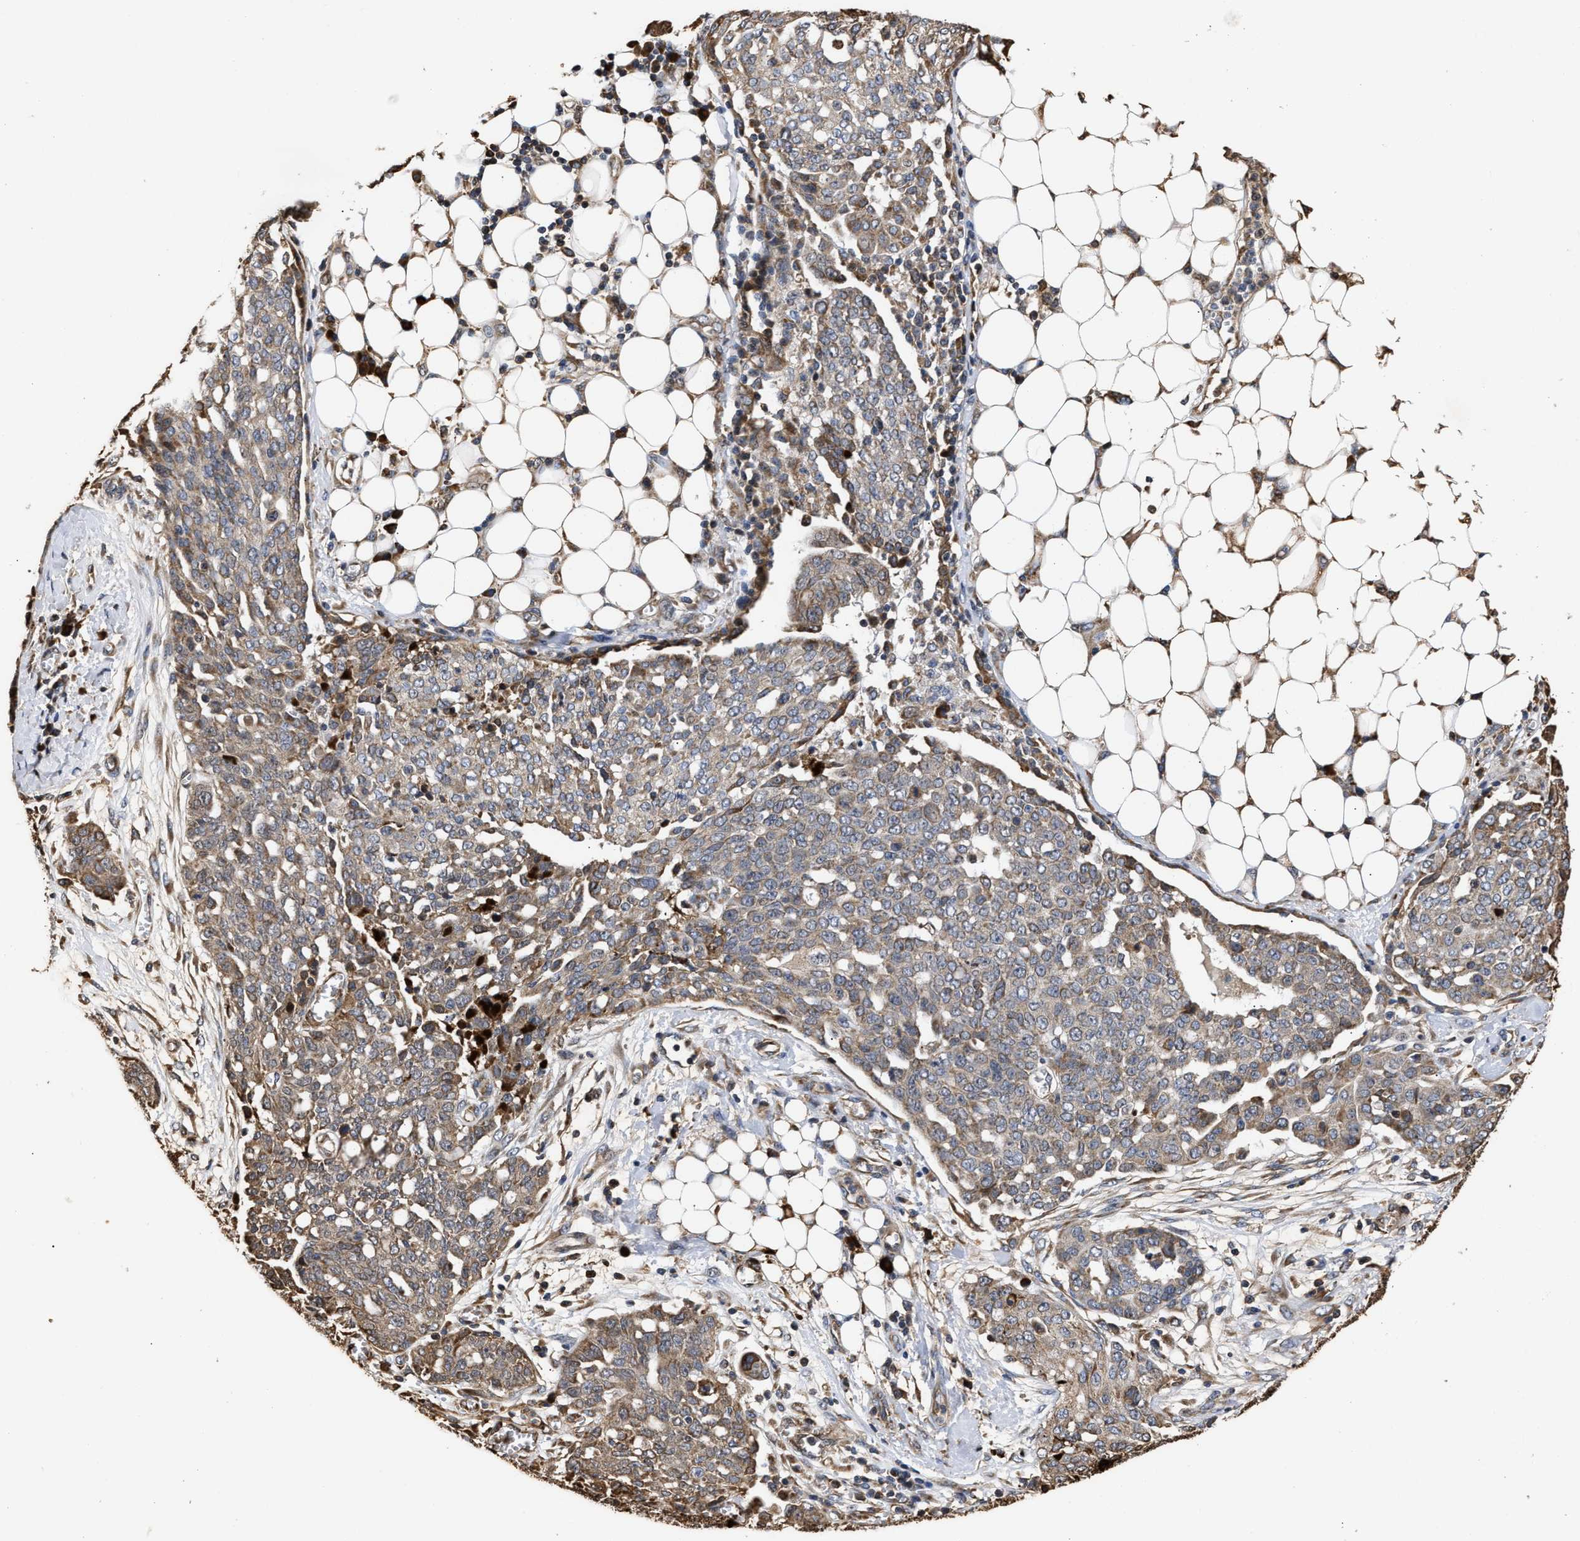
{"staining": {"intensity": "weak", "quantity": "25%-75%", "location": "cytoplasmic/membranous"}, "tissue": "ovarian cancer", "cell_type": "Tumor cells", "image_type": "cancer", "snomed": [{"axis": "morphology", "description": "Cystadenocarcinoma, serous, NOS"}, {"axis": "topography", "description": "Soft tissue"}, {"axis": "topography", "description": "Ovary"}], "caption": "High-power microscopy captured an immunohistochemistry photomicrograph of serous cystadenocarcinoma (ovarian), revealing weak cytoplasmic/membranous positivity in about 25%-75% of tumor cells. (DAB (3,3'-diaminobenzidine) IHC with brightfield microscopy, high magnification).", "gene": "GOSR1", "patient": {"sex": "female", "age": 57}}